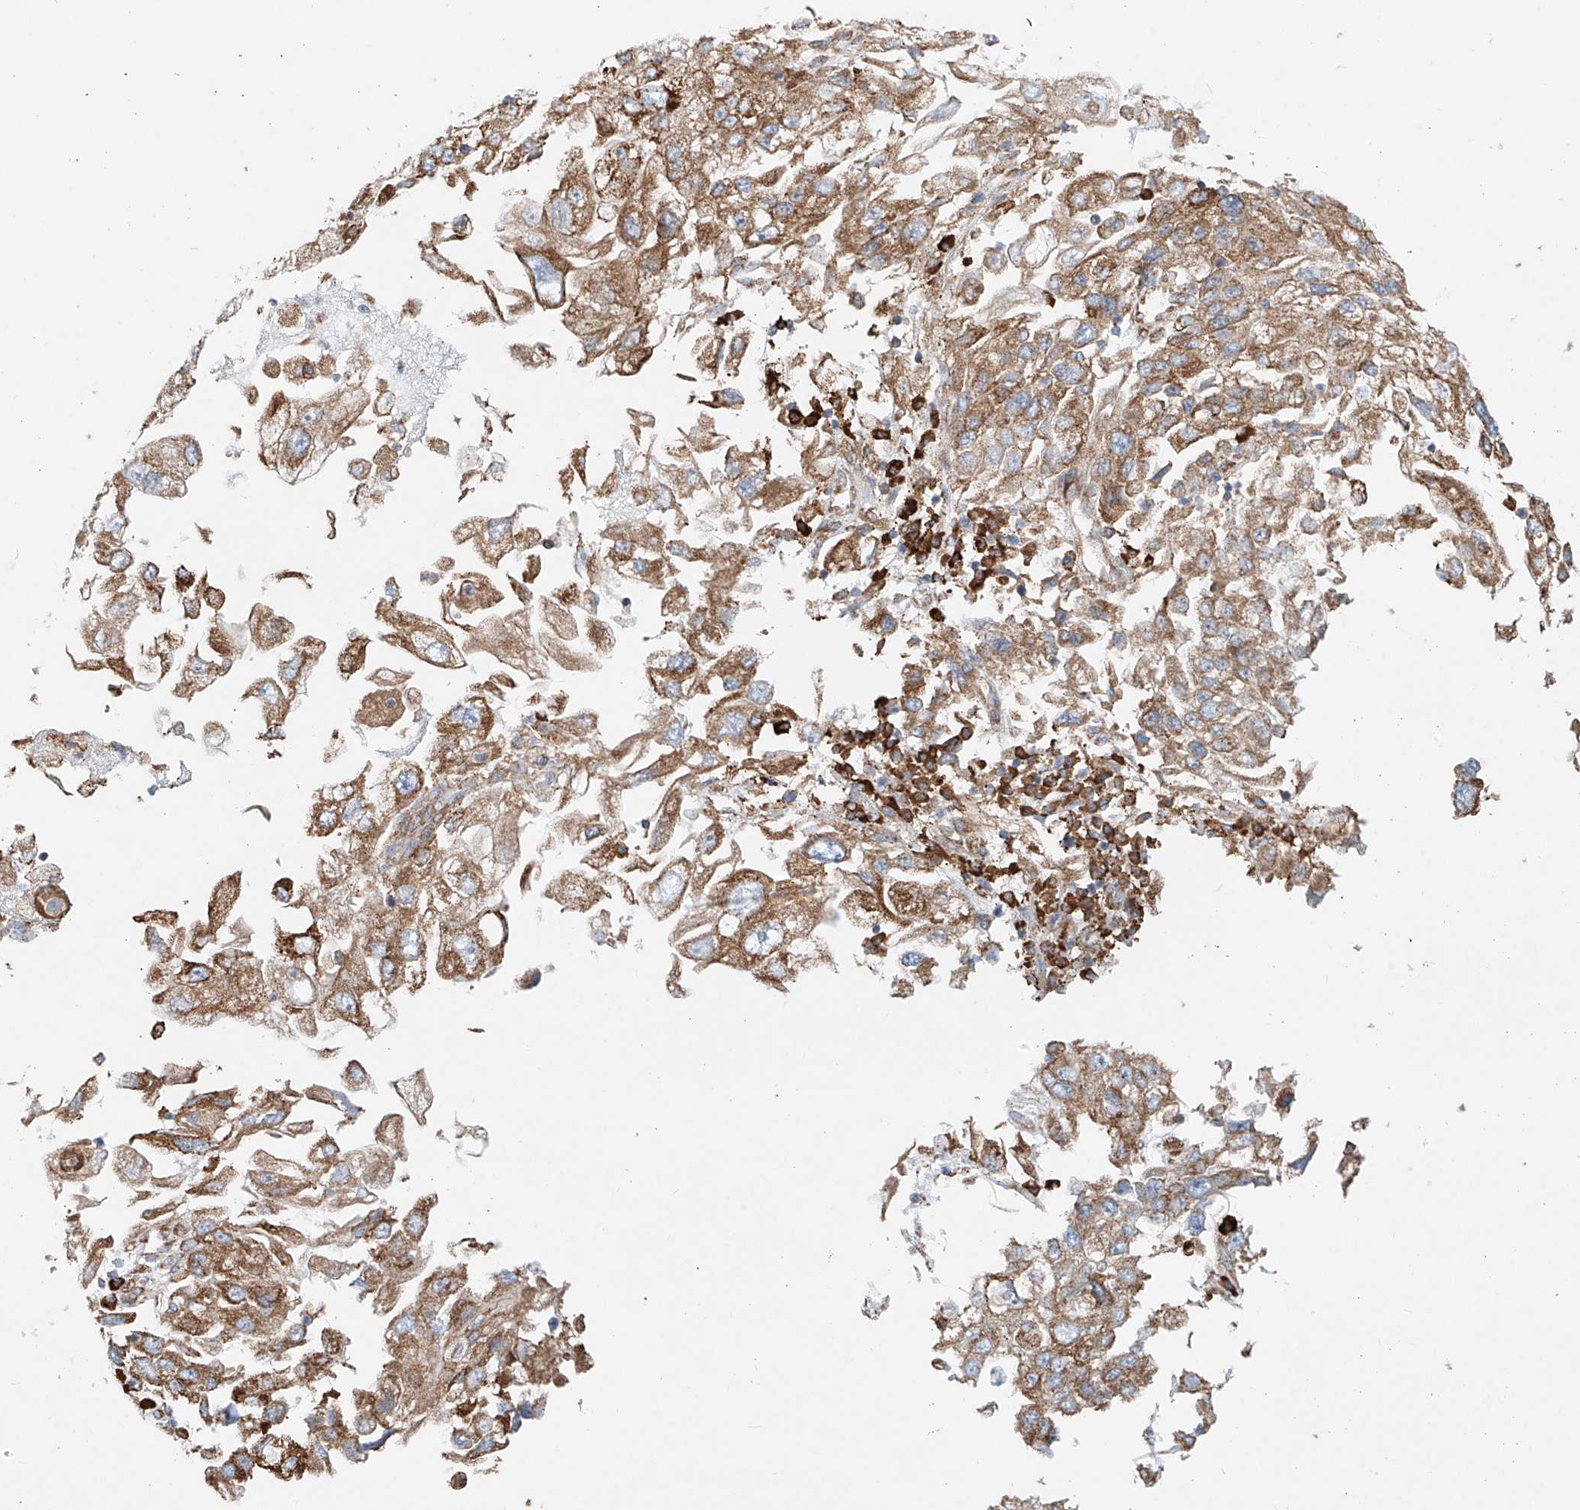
{"staining": {"intensity": "moderate", "quantity": ">75%", "location": "cytoplasmic/membranous"}, "tissue": "endometrial cancer", "cell_type": "Tumor cells", "image_type": "cancer", "snomed": [{"axis": "morphology", "description": "Adenocarcinoma, NOS"}, {"axis": "topography", "description": "Endometrium"}], "caption": "Protein analysis of endometrial cancer tissue demonstrates moderate cytoplasmic/membranous positivity in about >75% of tumor cells. (DAB (3,3'-diaminobenzidine) = brown stain, brightfield microscopy at high magnification).", "gene": "EIPR1", "patient": {"sex": "female", "age": 49}}